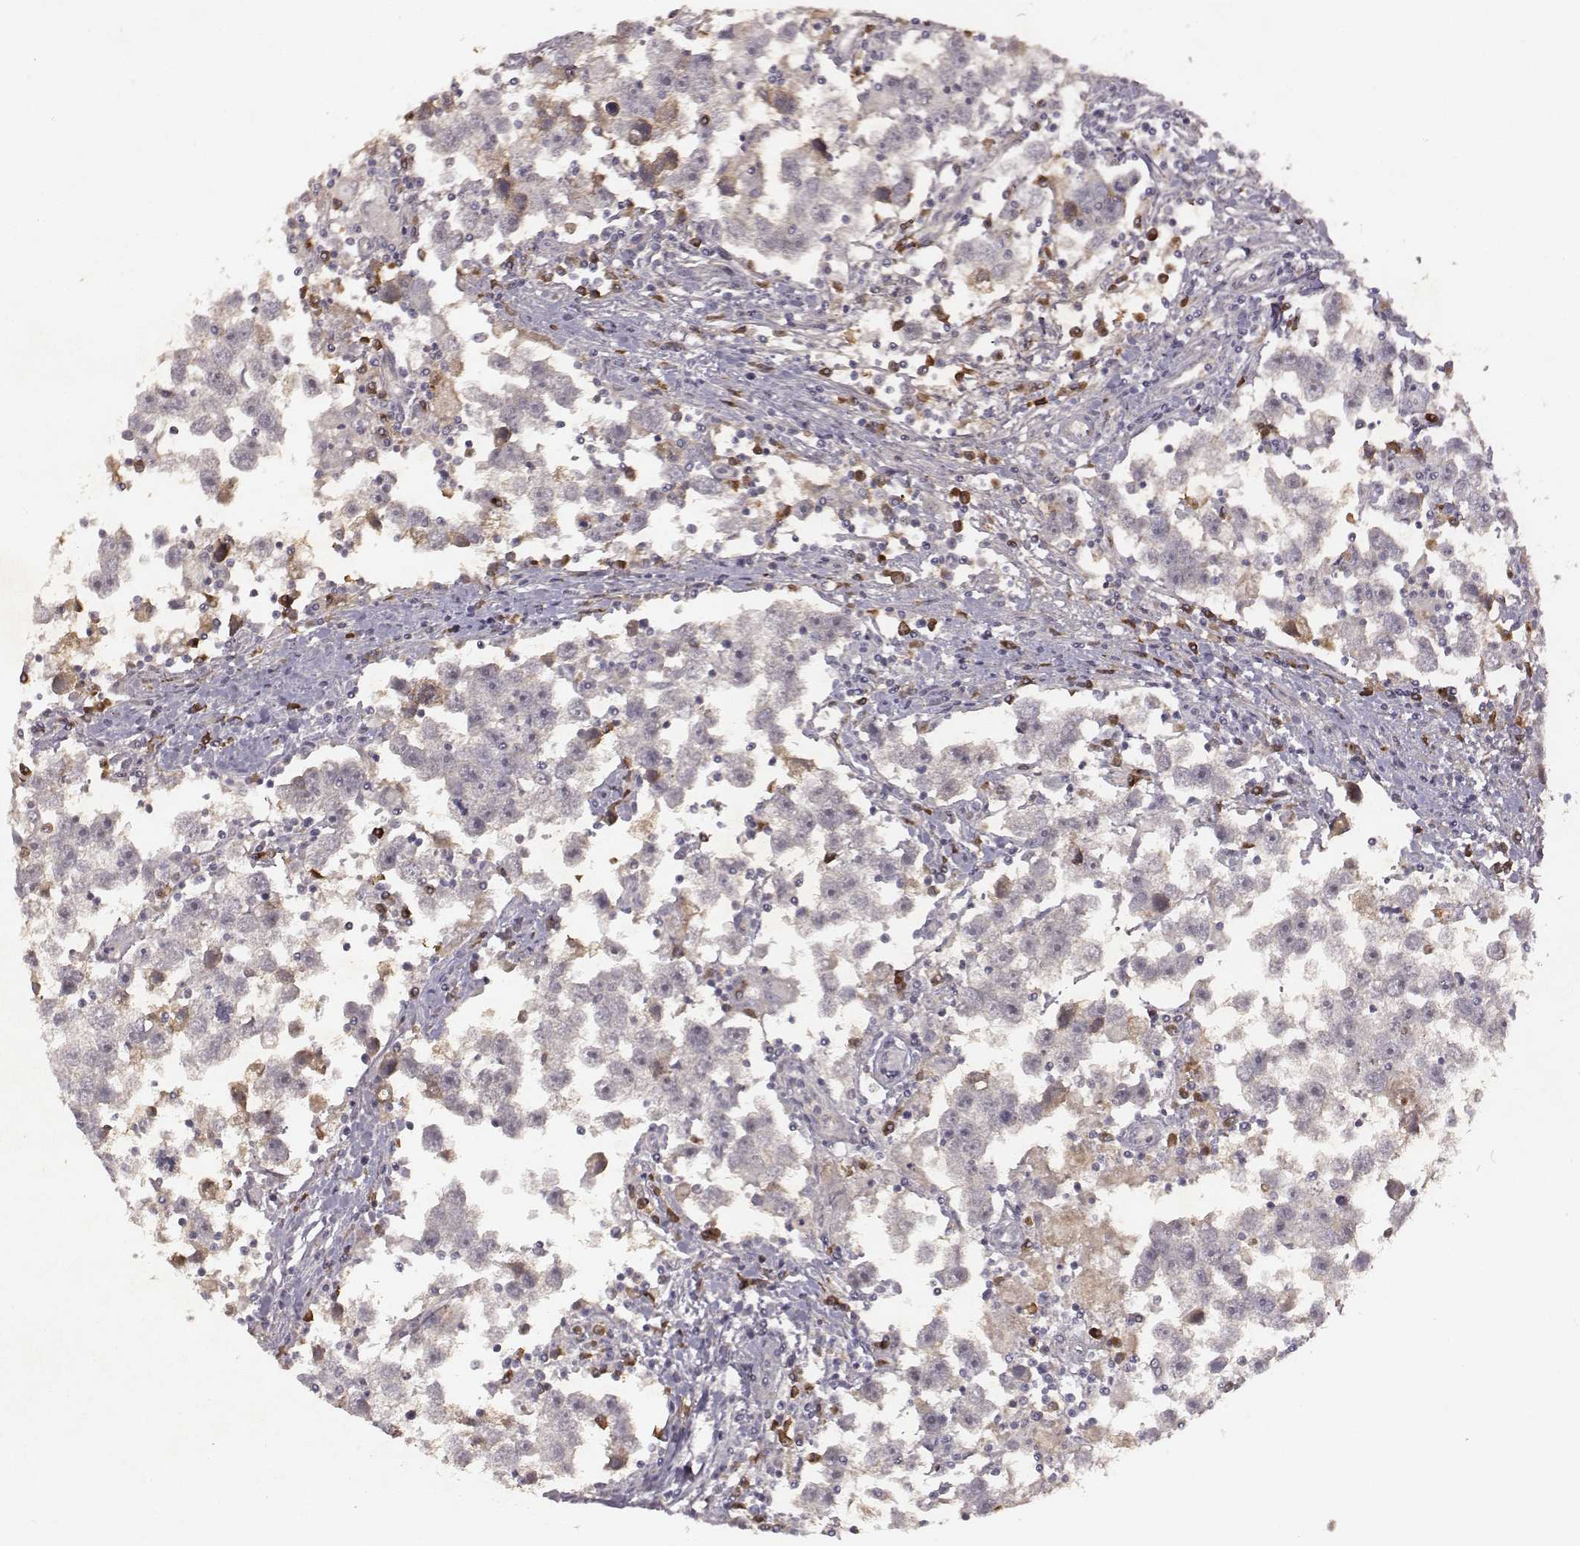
{"staining": {"intensity": "negative", "quantity": "none", "location": "none"}, "tissue": "testis cancer", "cell_type": "Tumor cells", "image_type": "cancer", "snomed": [{"axis": "morphology", "description": "Seminoma, NOS"}, {"axis": "topography", "description": "Testis"}], "caption": "The photomicrograph exhibits no staining of tumor cells in seminoma (testis).", "gene": "SLC22A6", "patient": {"sex": "male", "age": 30}}